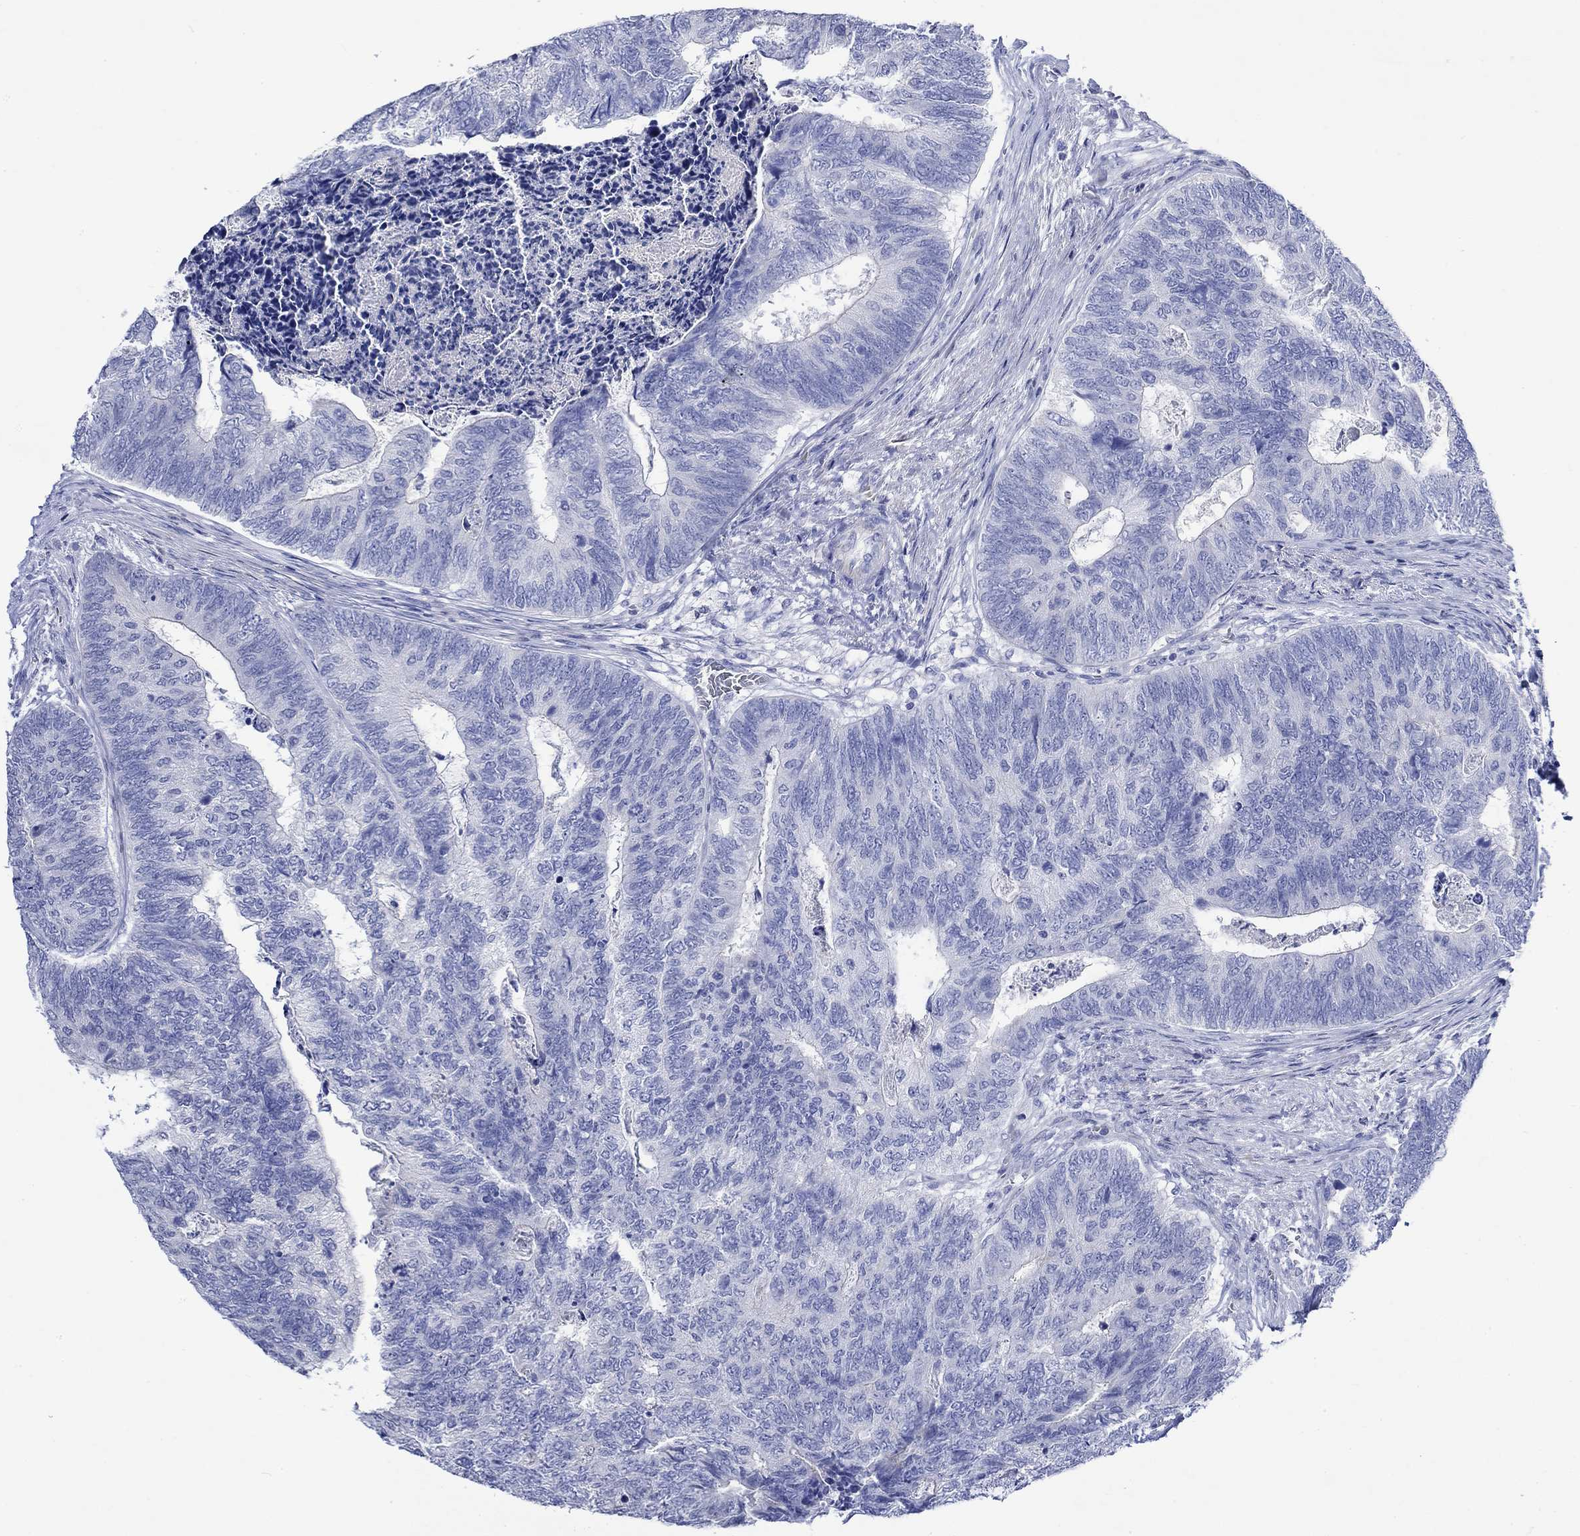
{"staining": {"intensity": "negative", "quantity": "none", "location": "none"}, "tissue": "colorectal cancer", "cell_type": "Tumor cells", "image_type": "cancer", "snomed": [{"axis": "morphology", "description": "Adenocarcinoma, NOS"}, {"axis": "topography", "description": "Colon"}], "caption": "This is an immunohistochemistry micrograph of human colorectal cancer (adenocarcinoma). There is no positivity in tumor cells.", "gene": "NRIP3", "patient": {"sex": "female", "age": 67}}